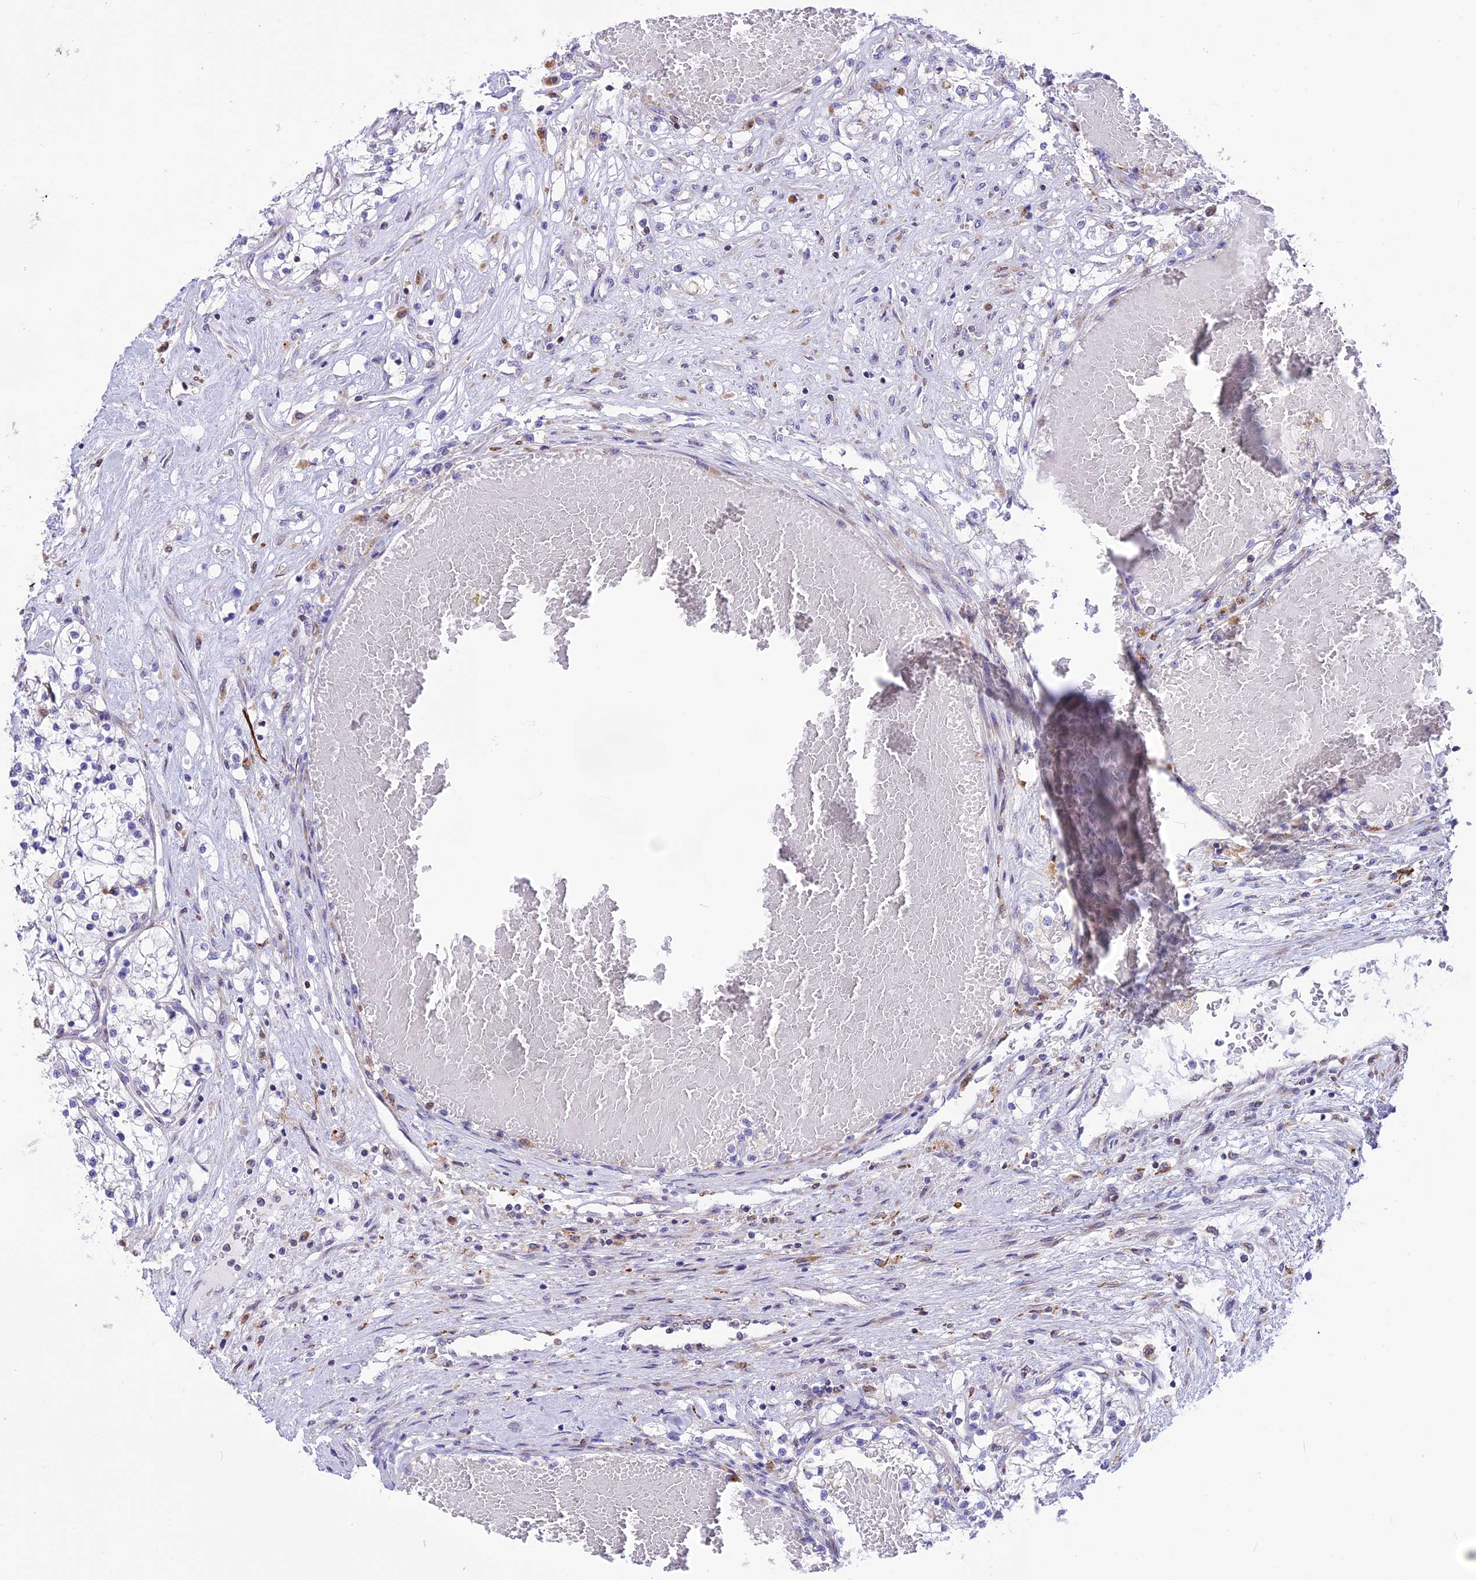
{"staining": {"intensity": "negative", "quantity": "none", "location": "none"}, "tissue": "renal cancer", "cell_type": "Tumor cells", "image_type": "cancer", "snomed": [{"axis": "morphology", "description": "Normal tissue, NOS"}, {"axis": "morphology", "description": "Adenocarcinoma, NOS"}, {"axis": "topography", "description": "Kidney"}], "caption": "Renal cancer (adenocarcinoma) stained for a protein using IHC reveals no expression tumor cells.", "gene": "DOC2B", "patient": {"sex": "male", "age": 68}}